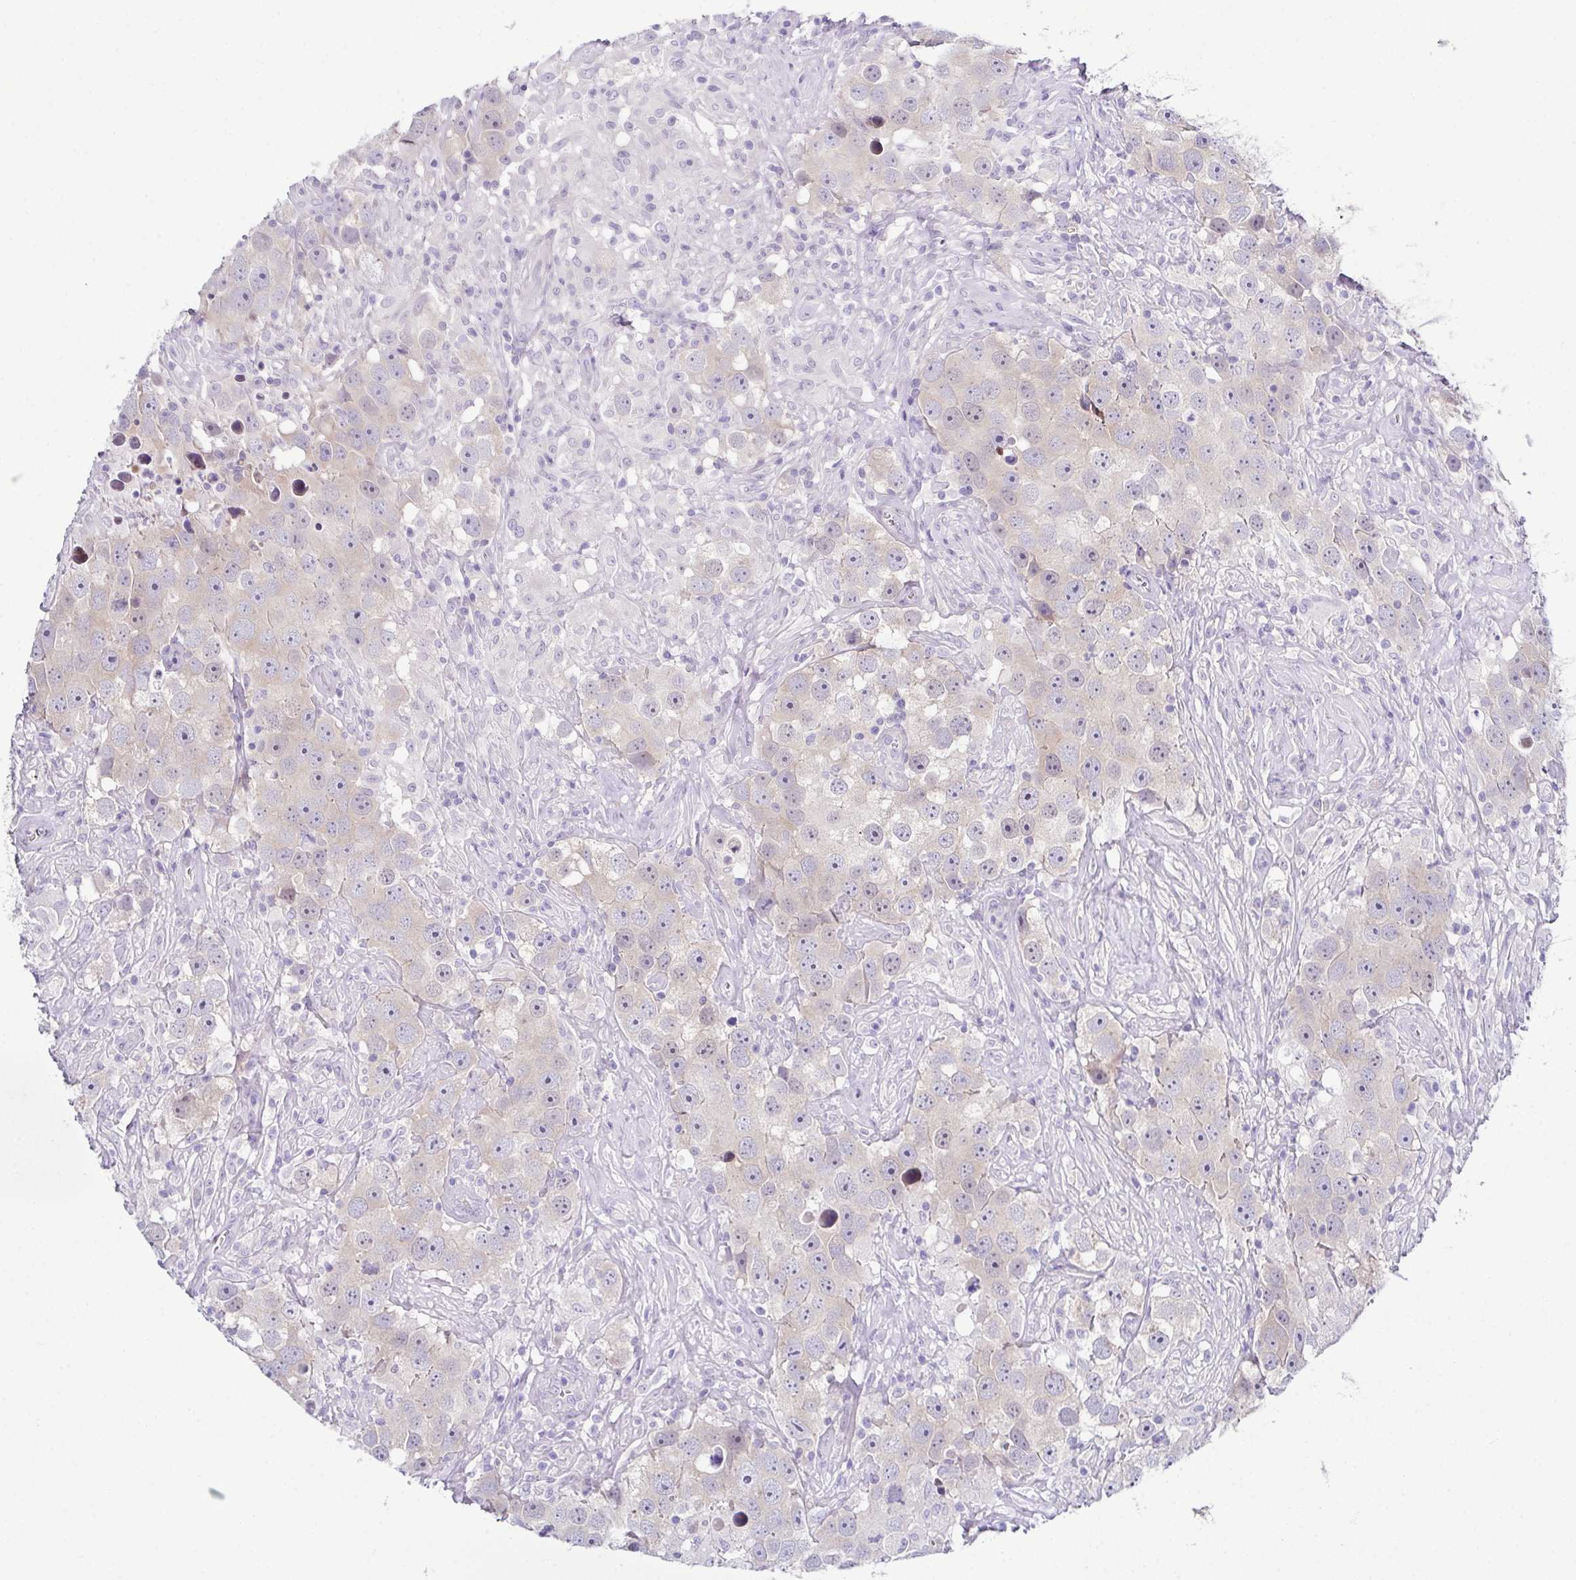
{"staining": {"intensity": "weak", "quantity": "<25%", "location": "nuclear"}, "tissue": "testis cancer", "cell_type": "Tumor cells", "image_type": "cancer", "snomed": [{"axis": "morphology", "description": "Seminoma, NOS"}, {"axis": "topography", "description": "Testis"}], "caption": "Immunohistochemistry (IHC) image of neoplastic tissue: seminoma (testis) stained with DAB reveals no significant protein positivity in tumor cells.", "gene": "CFAP97D1", "patient": {"sex": "male", "age": 49}}